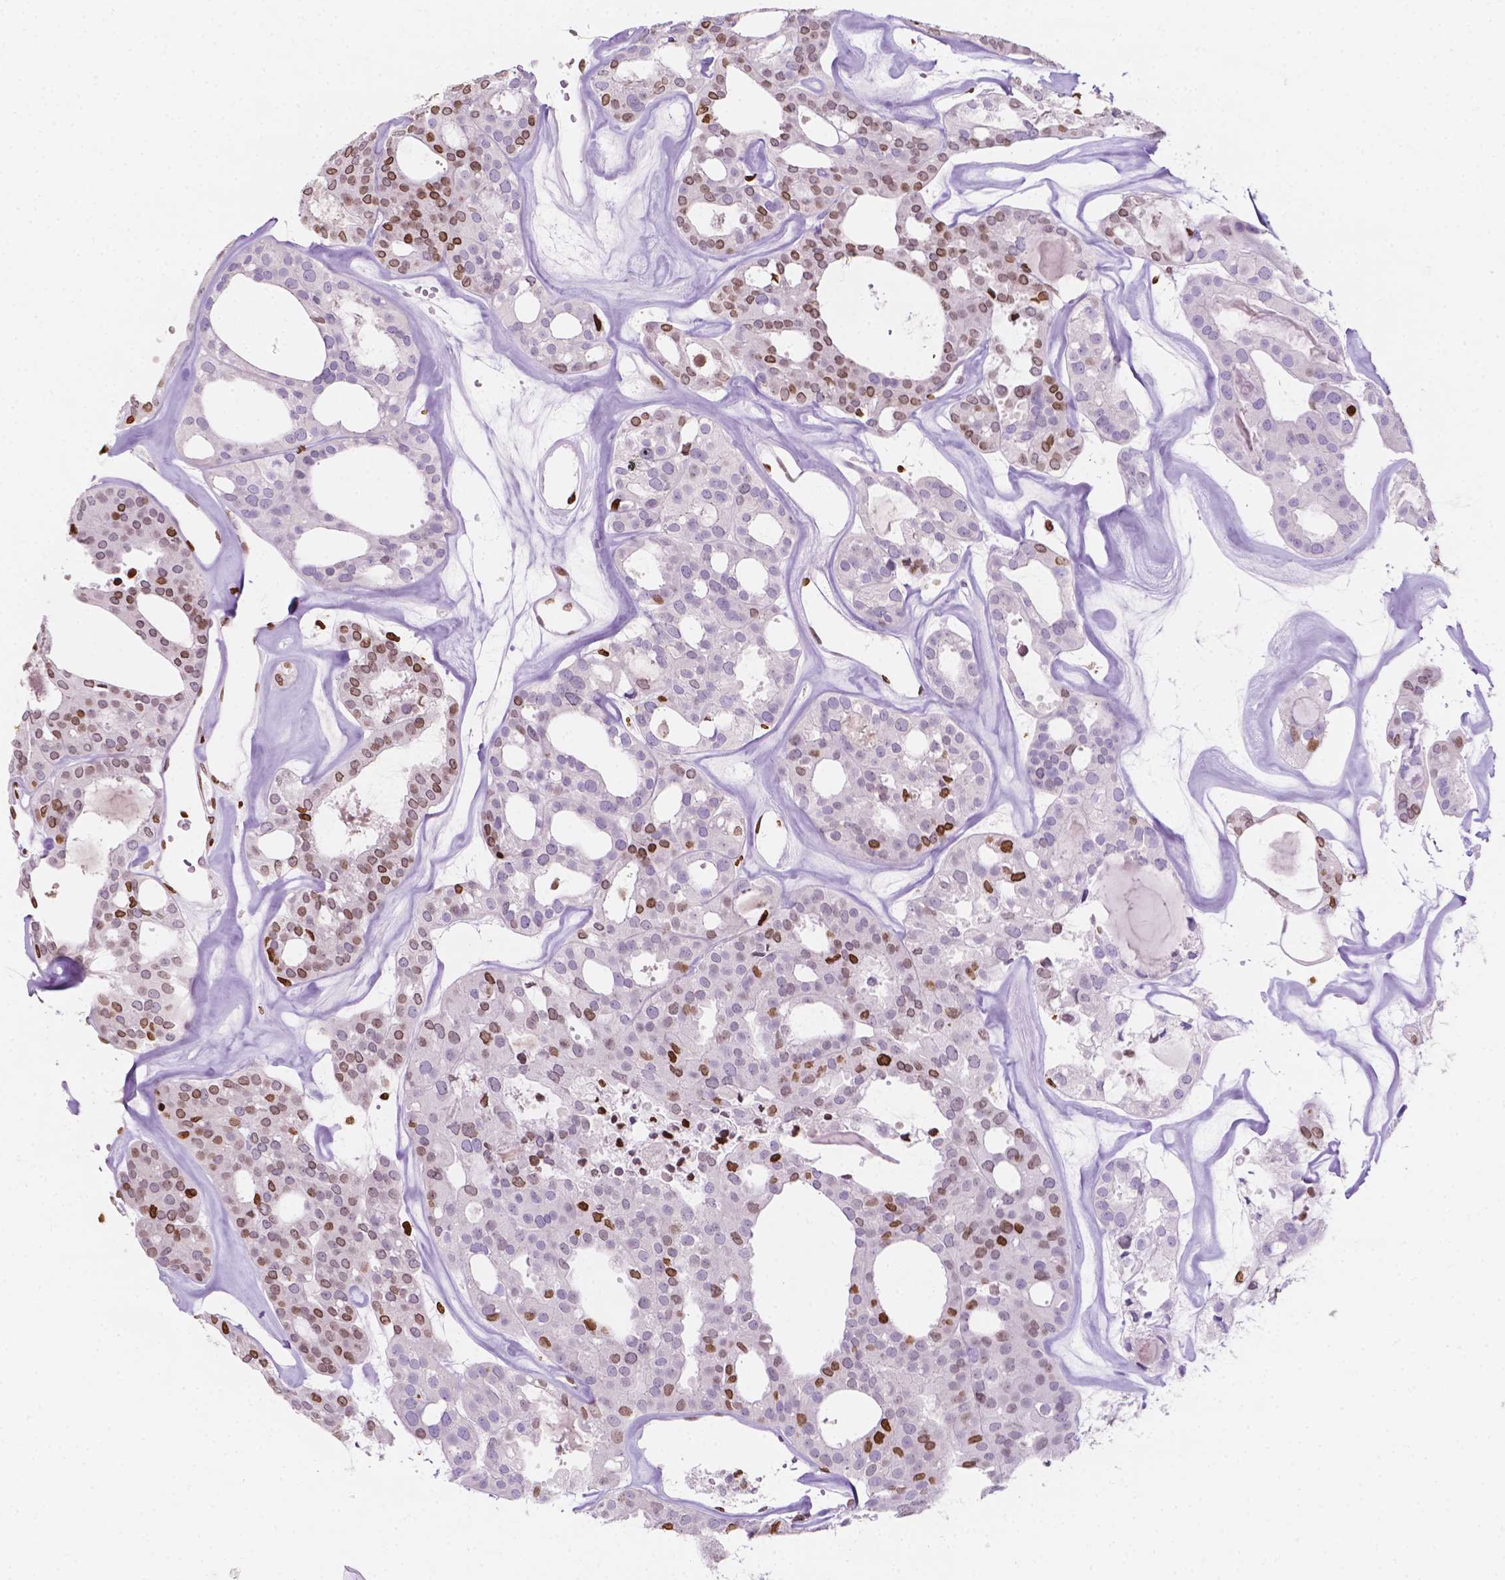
{"staining": {"intensity": "moderate", "quantity": "<25%", "location": "nuclear"}, "tissue": "thyroid cancer", "cell_type": "Tumor cells", "image_type": "cancer", "snomed": [{"axis": "morphology", "description": "Follicular adenoma carcinoma, NOS"}, {"axis": "topography", "description": "Thyroid gland"}], "caption": "Protein analysis of thyroid cancer tissue displays moderate nuclear positivity in about <25% of tumor cells. (Brightfield microscopy of DAB IHC at high magnification).", "gene": "CBY3", "patient": {"sex": "male", "age": 75}}